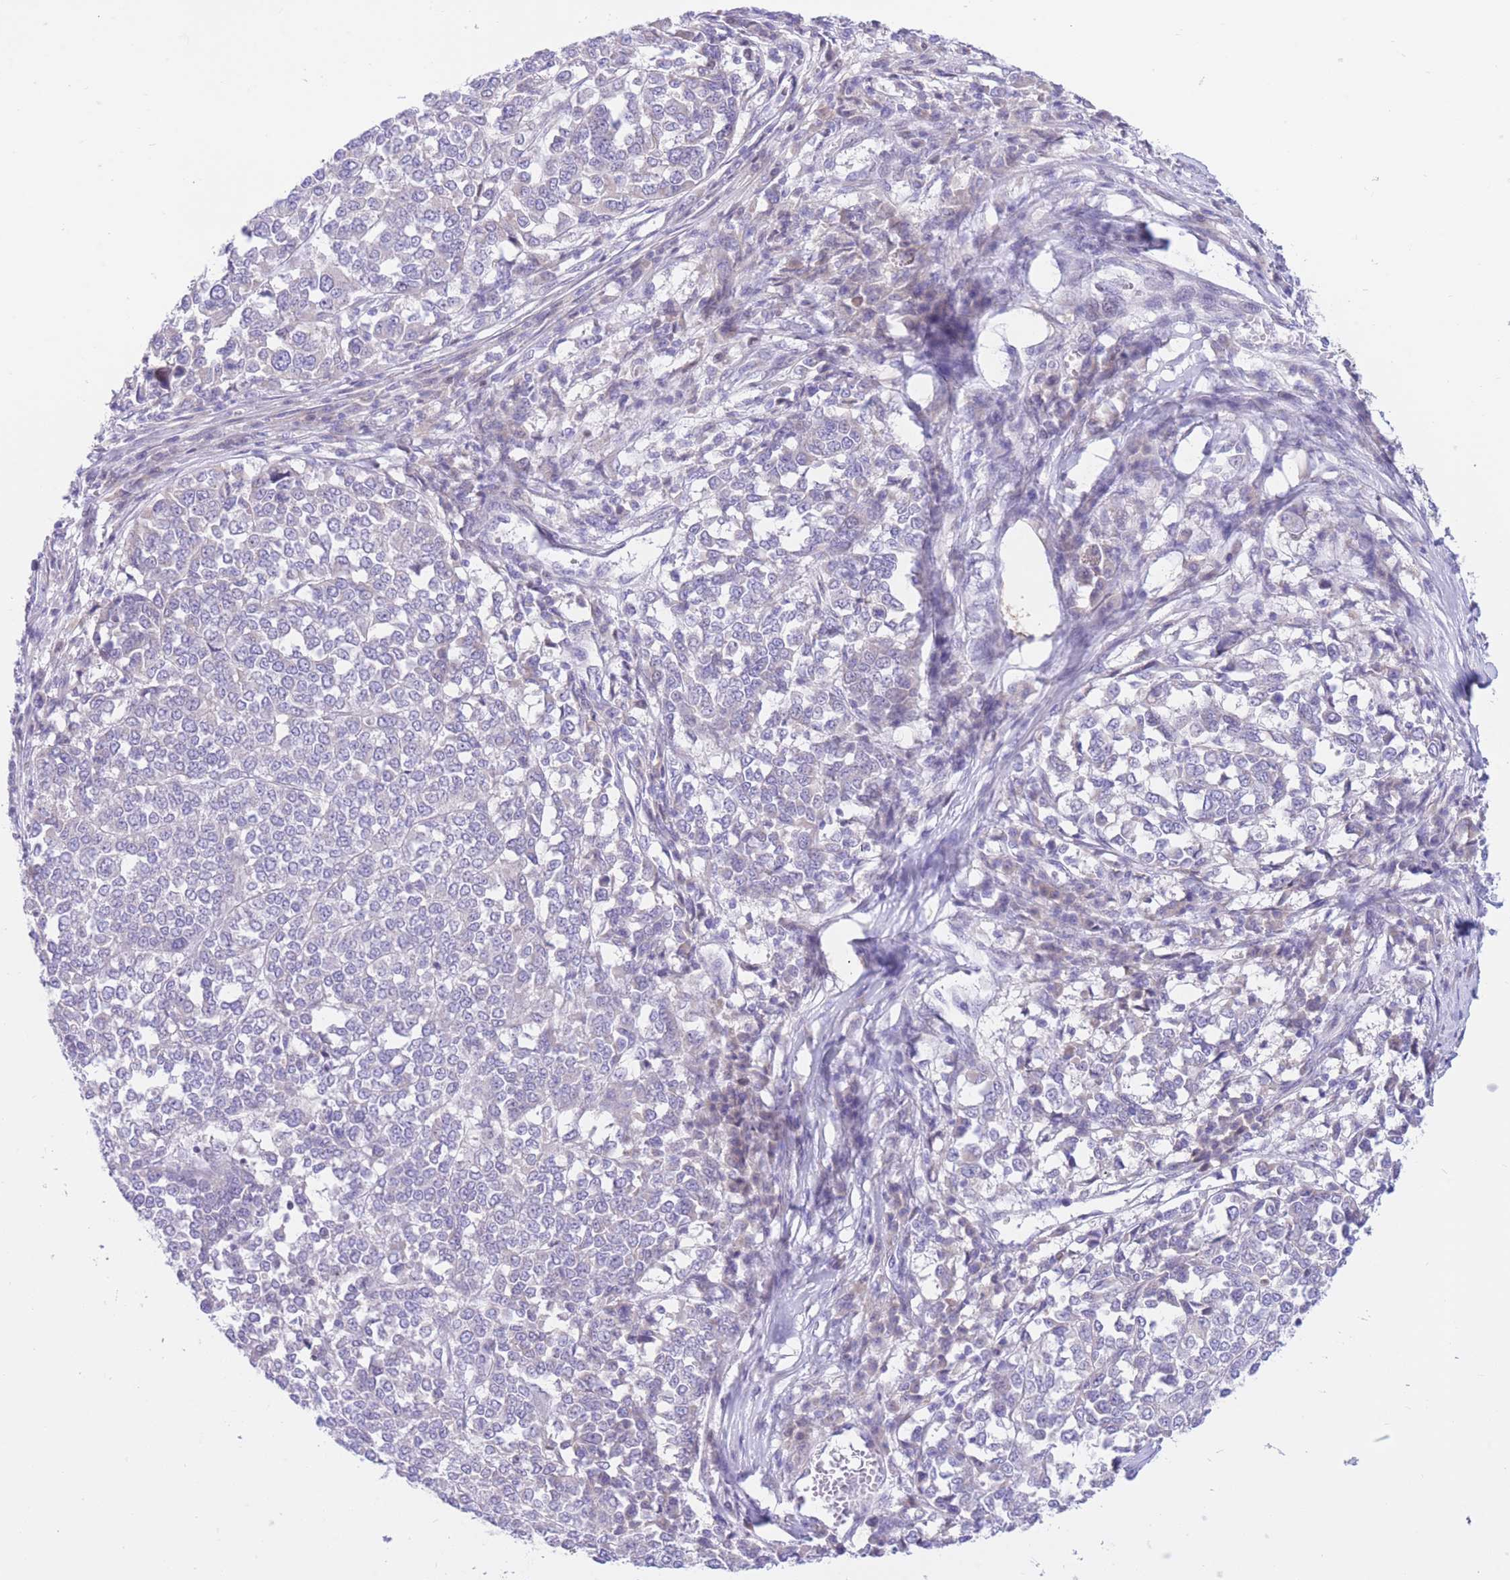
{"staining": {"intensity": "negative", "quantity": "none", "location": "none"}, "tissue": "melanoma", "cell_type": "Tumor cells", "image_type": "cancer", "snomed": [{"axis": "morphology", "description": "Malignant melanoma, Metastatic site"}, {"axis": "topography", "description": "Lymph node"}], "caption": "IHC photomicrograph of neoplastic tissue: human malignant melanoma (metastatic site) stained with DAB (3,3'-diaminobenzidine) demonstrates no significant protein staining in tumor cells. Brightfield microscopy of immunohistochemistry stained with DAB (brown) and hematoxylin (blue), captured at high magnification.", "gene": "RPL39L", "patient": {"sex": "male", "age": 44}}